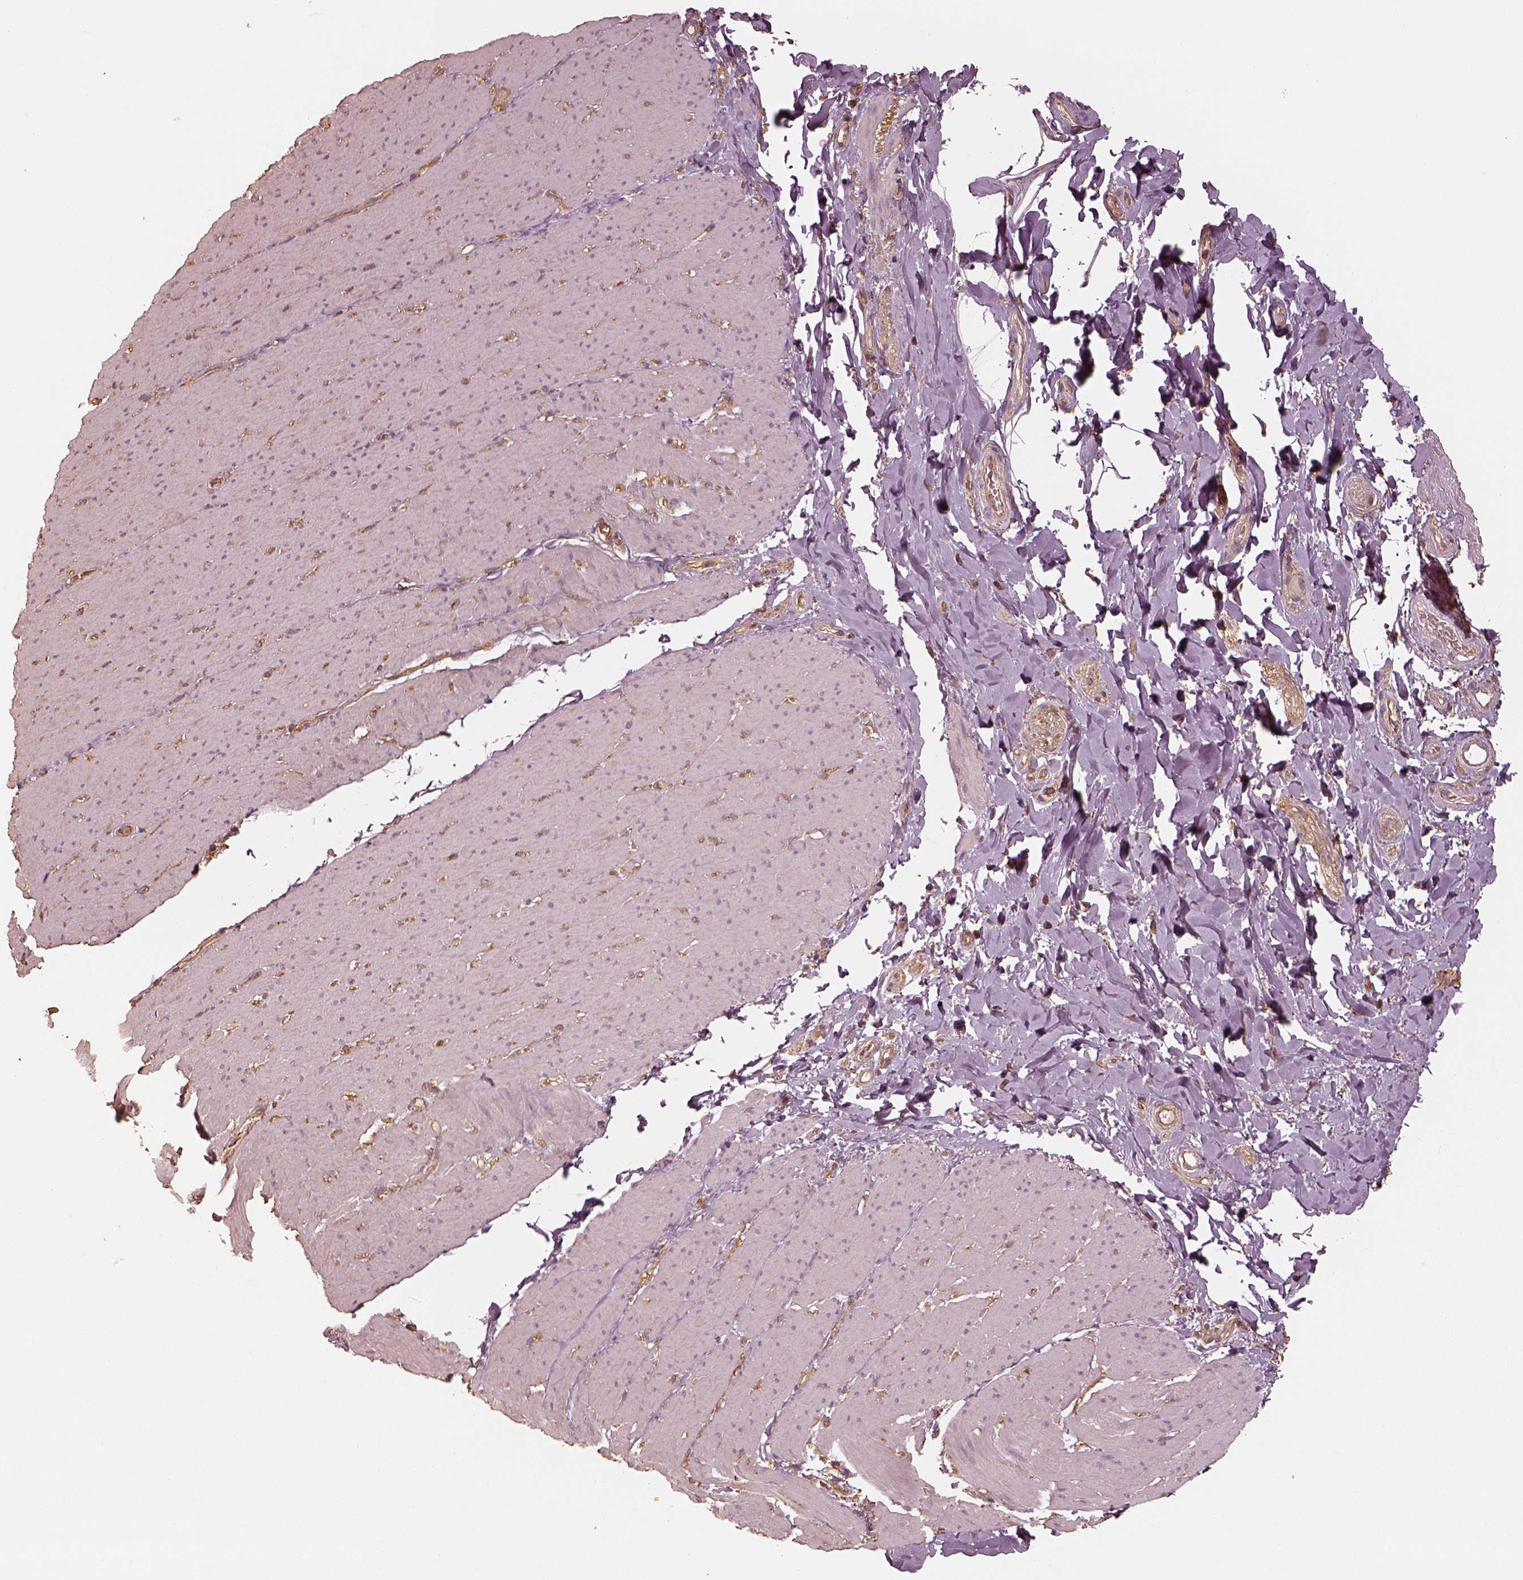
{"staining": {"intensity": "negative", "quantity": "none", "location": "none"}, "tissue": "smooth muscle", "cell_type": "Smooth muscle cells", "image_type": "normal", "snomed": [{"axis": "morphology", "description": "Normal tissue, NOS"}, {"axis": "topography", "description": "Smooth muscle"}, {"axis": "topography", "description": "Rectum"}], "caption": "Immunohistochemical staining of benign human smooth muscle demonstrates no significant positivity in smooth muscle cells.", "gene": "WDR7", "patient": {"sex": "male", "age": 53}}